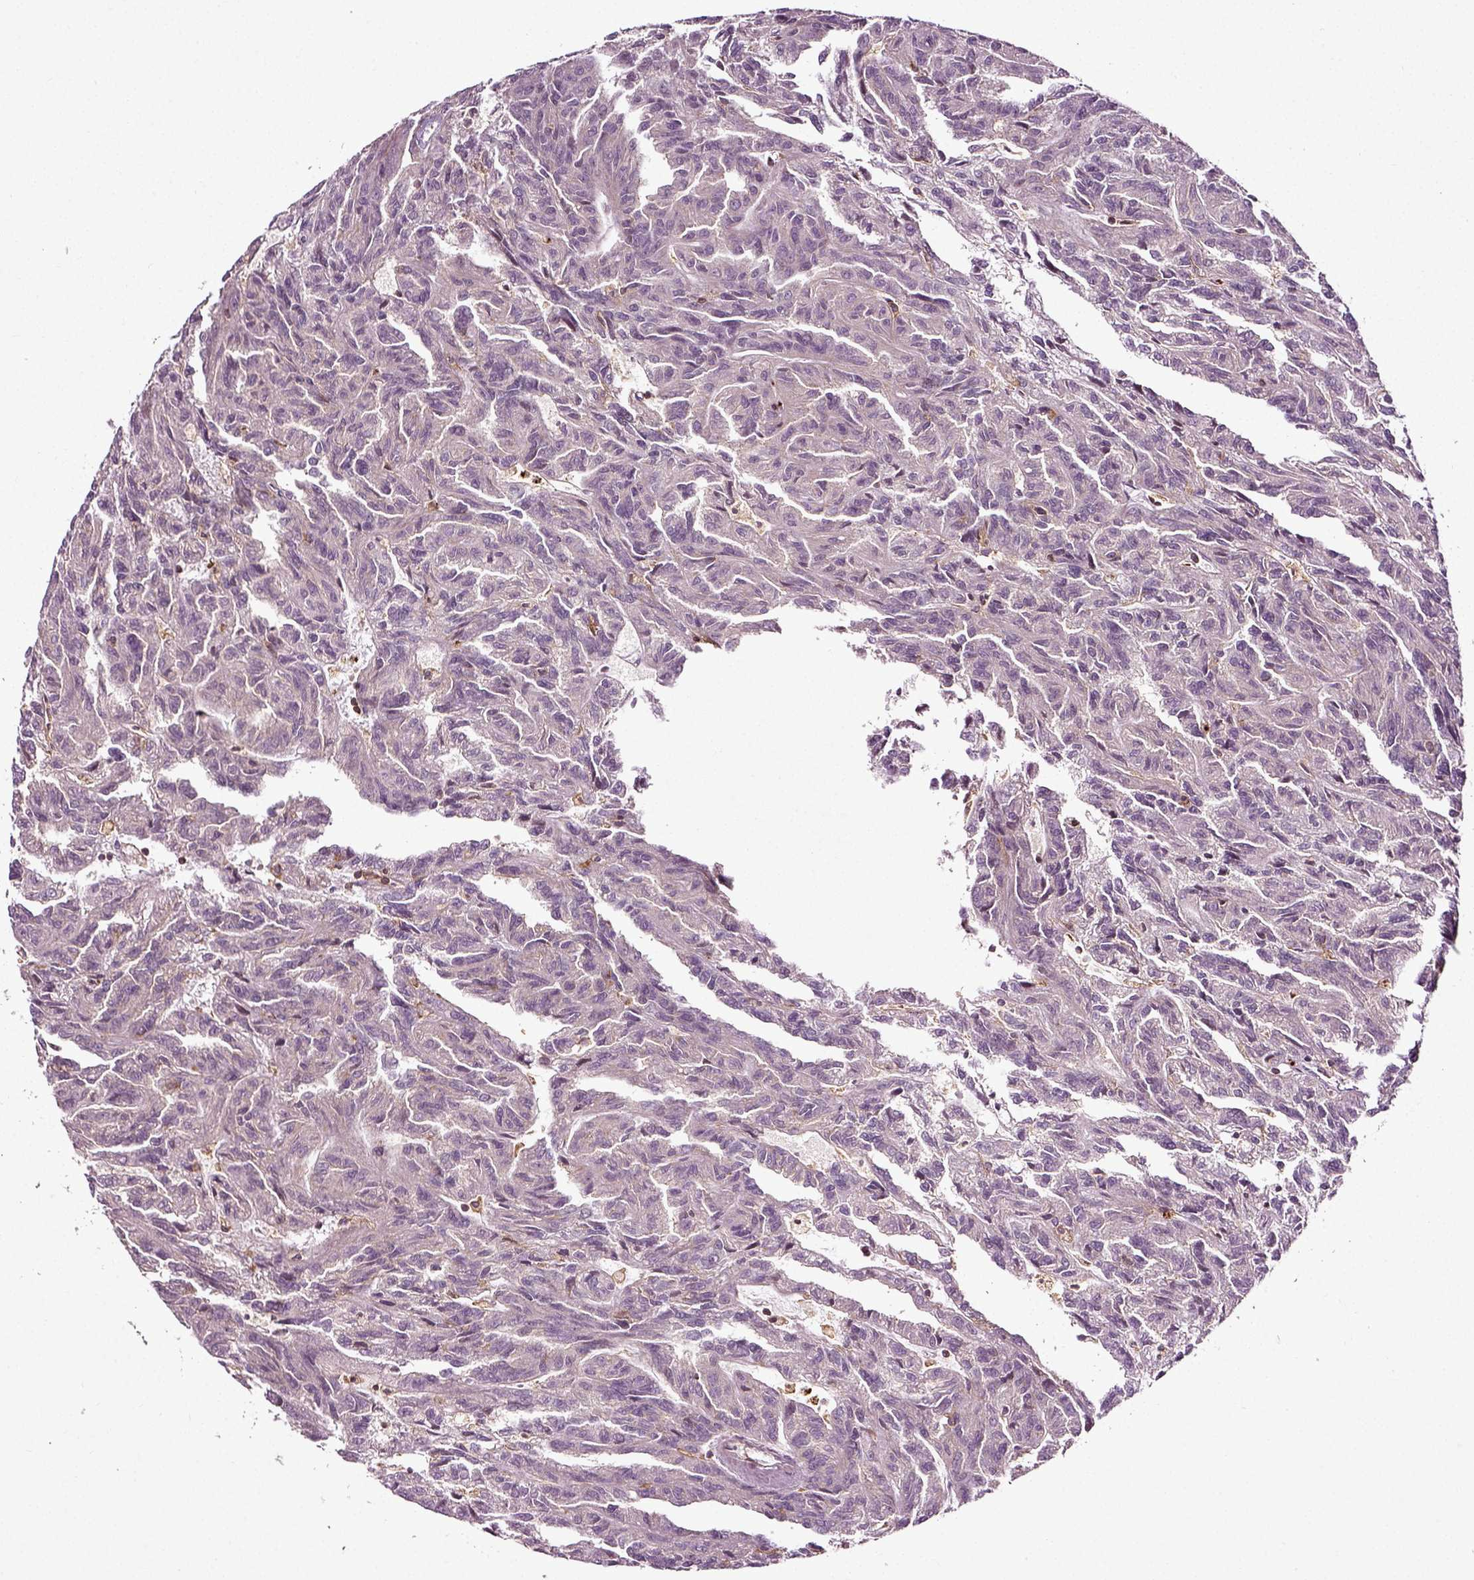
{"staining": {"intensity": "negative", "quantity": "none", "location": "none"}, "tissue": "renal cancer", "cell_type": "Tumor cells", "image_type": "cancer", "snomed": [{"axis": "morphology", "description": "Adenocarcinoma, NOS"}, {"axis": "topography", "description": "Kidney"}], "caption": "Tumor cells show no significant expression in renal cancer (adenocarcinoma).", "gene": "RHOF", "patient": {"sex": "male", "age": 79}}